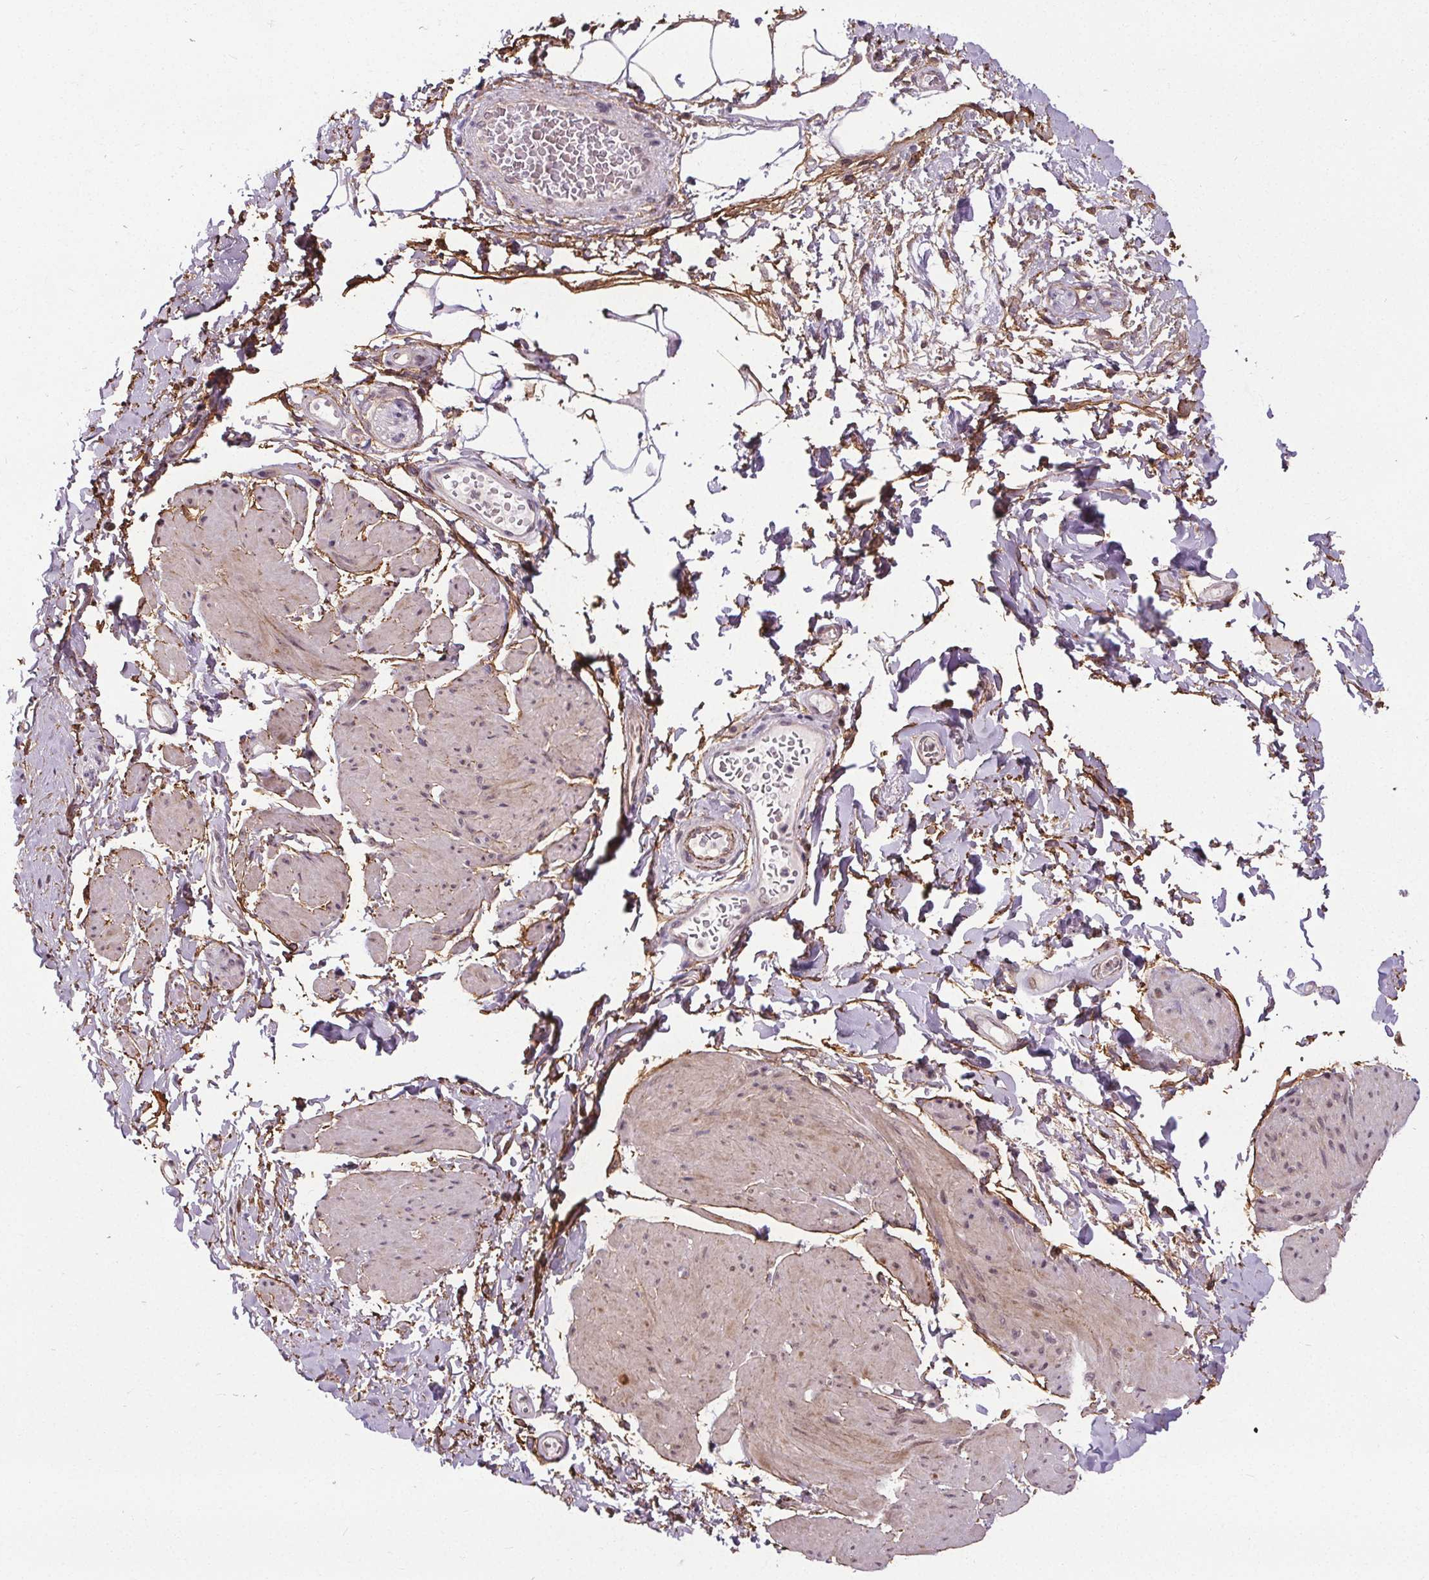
{"staining": {"intensity": "moderate", "quantity": "<25%", "location": "cytoplasmic/membranous"}, "tissue": "adipose tissue", "cell_type": "Adipocytes", "image_type": "normal", "snomed": [{"axis": "morphology", "description": "Normal tissue, NOS"}, {"axis": "topography", "description": "Urinary bladder"}, {"axis": "topography", "description": "Peripheral nerve tissue"}], "caption": "Immunohistochemistry (IHC) histopathology image of normal adipose tissue: human adipose tissue stained using immunohistochemistry (IHC) demonstrates low levels of moderate protein expression localized specifically in the cytoplasmic/membranous of adipocytes, appearing as a cytoplasmic/membranous brown color.", "gene": "KIAA0232", "patient": {"sex": "female", "age": 60}}